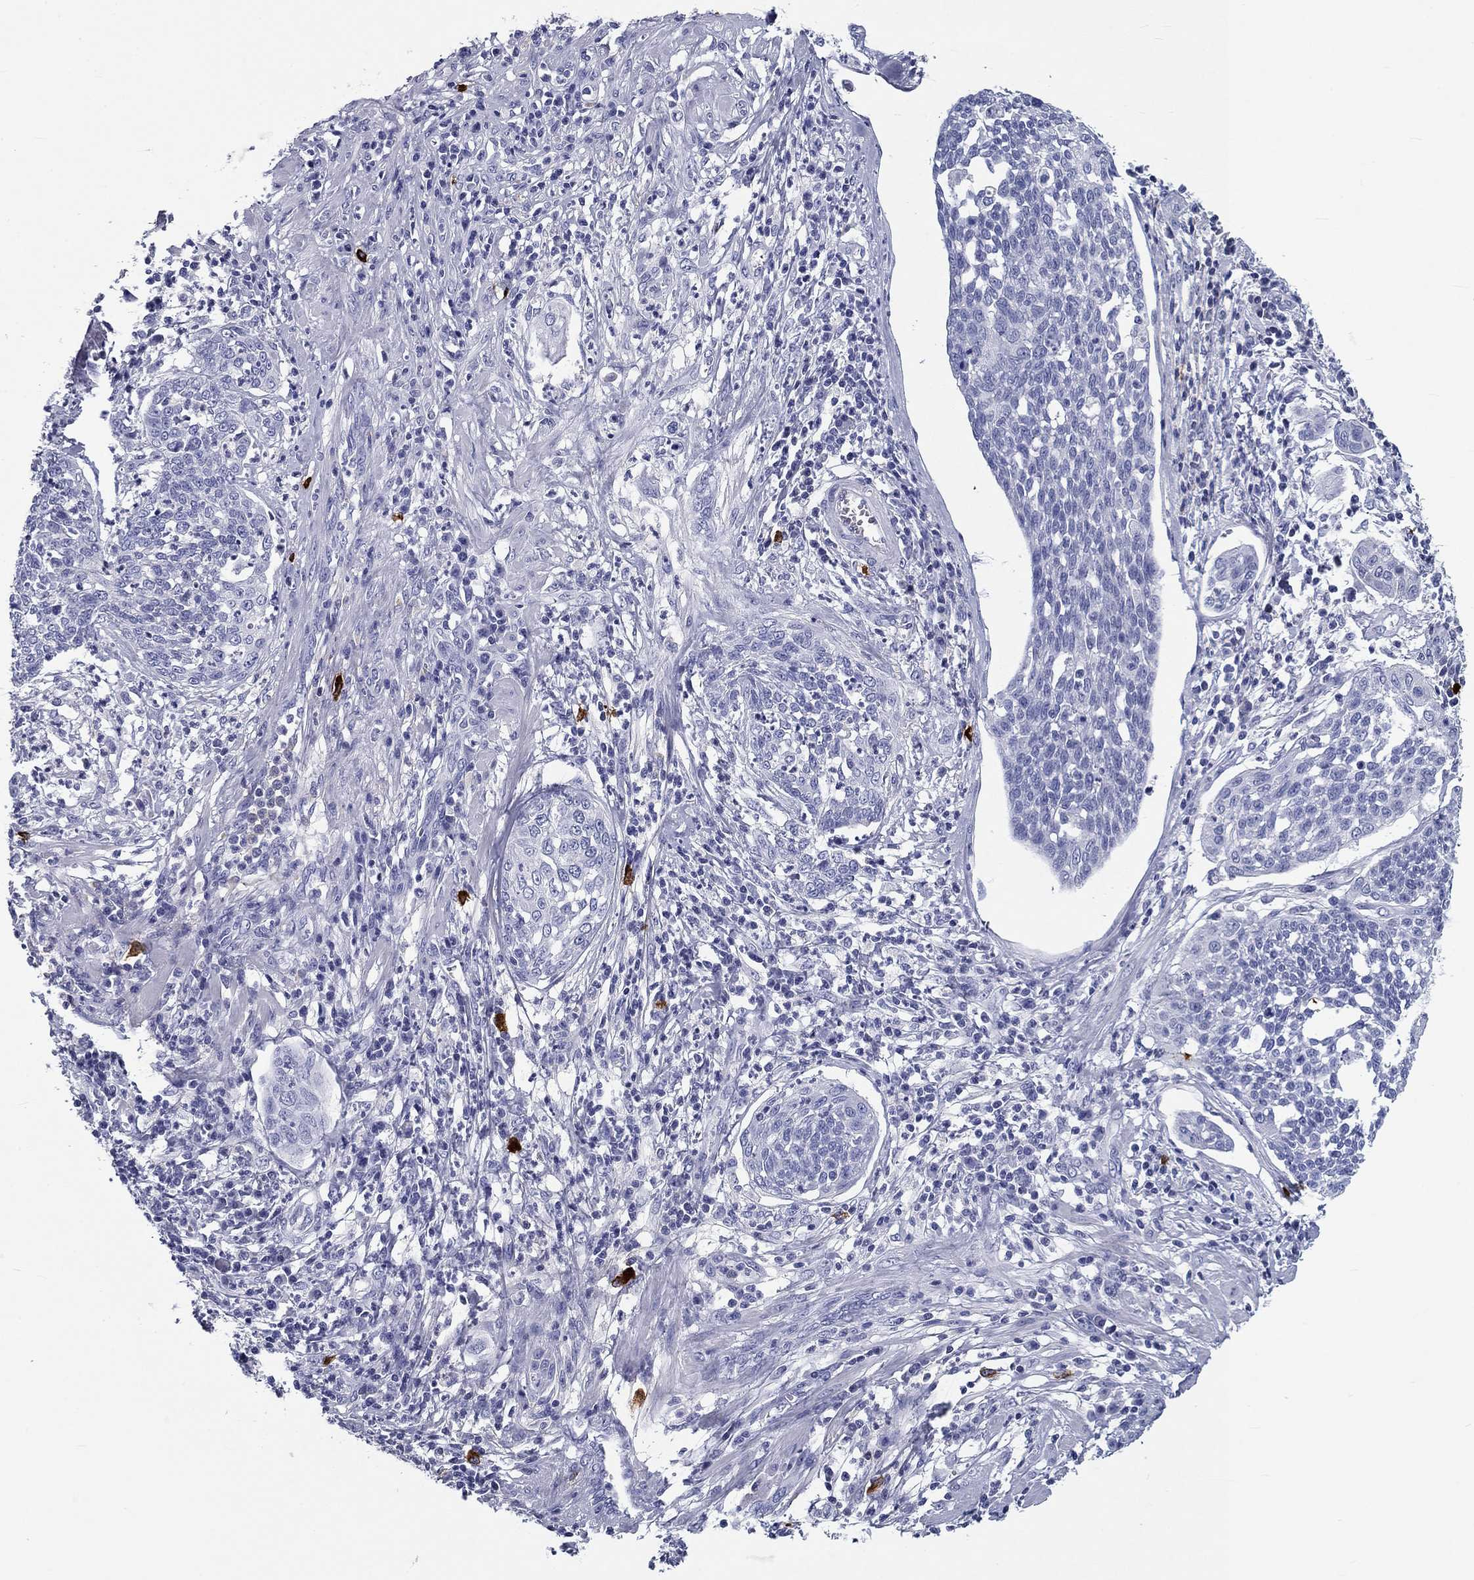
{"staining": {"intensity": "negative", "quantity": "none", "location": "none"}, "tissue": "cervical cancer", "cell_type": "Tumor cells", "image_type": "cancer", "snomed": [{"axis": "morphology", "description": "Squamous cell carcinoma, NOS"}, {"axis": "topography", "description": "Cervix"}], "caption": "This micrograph is of cervical cancer stained with IHC to label a protein in brown with the nuclei are counter-stained blue. There is no staining in tumor cells. (Brightfield microscopy of DAB immunohistochemistry at high magnification).", "gene": "CD40LG", "patient": {"sex": "female", "age": 34}}